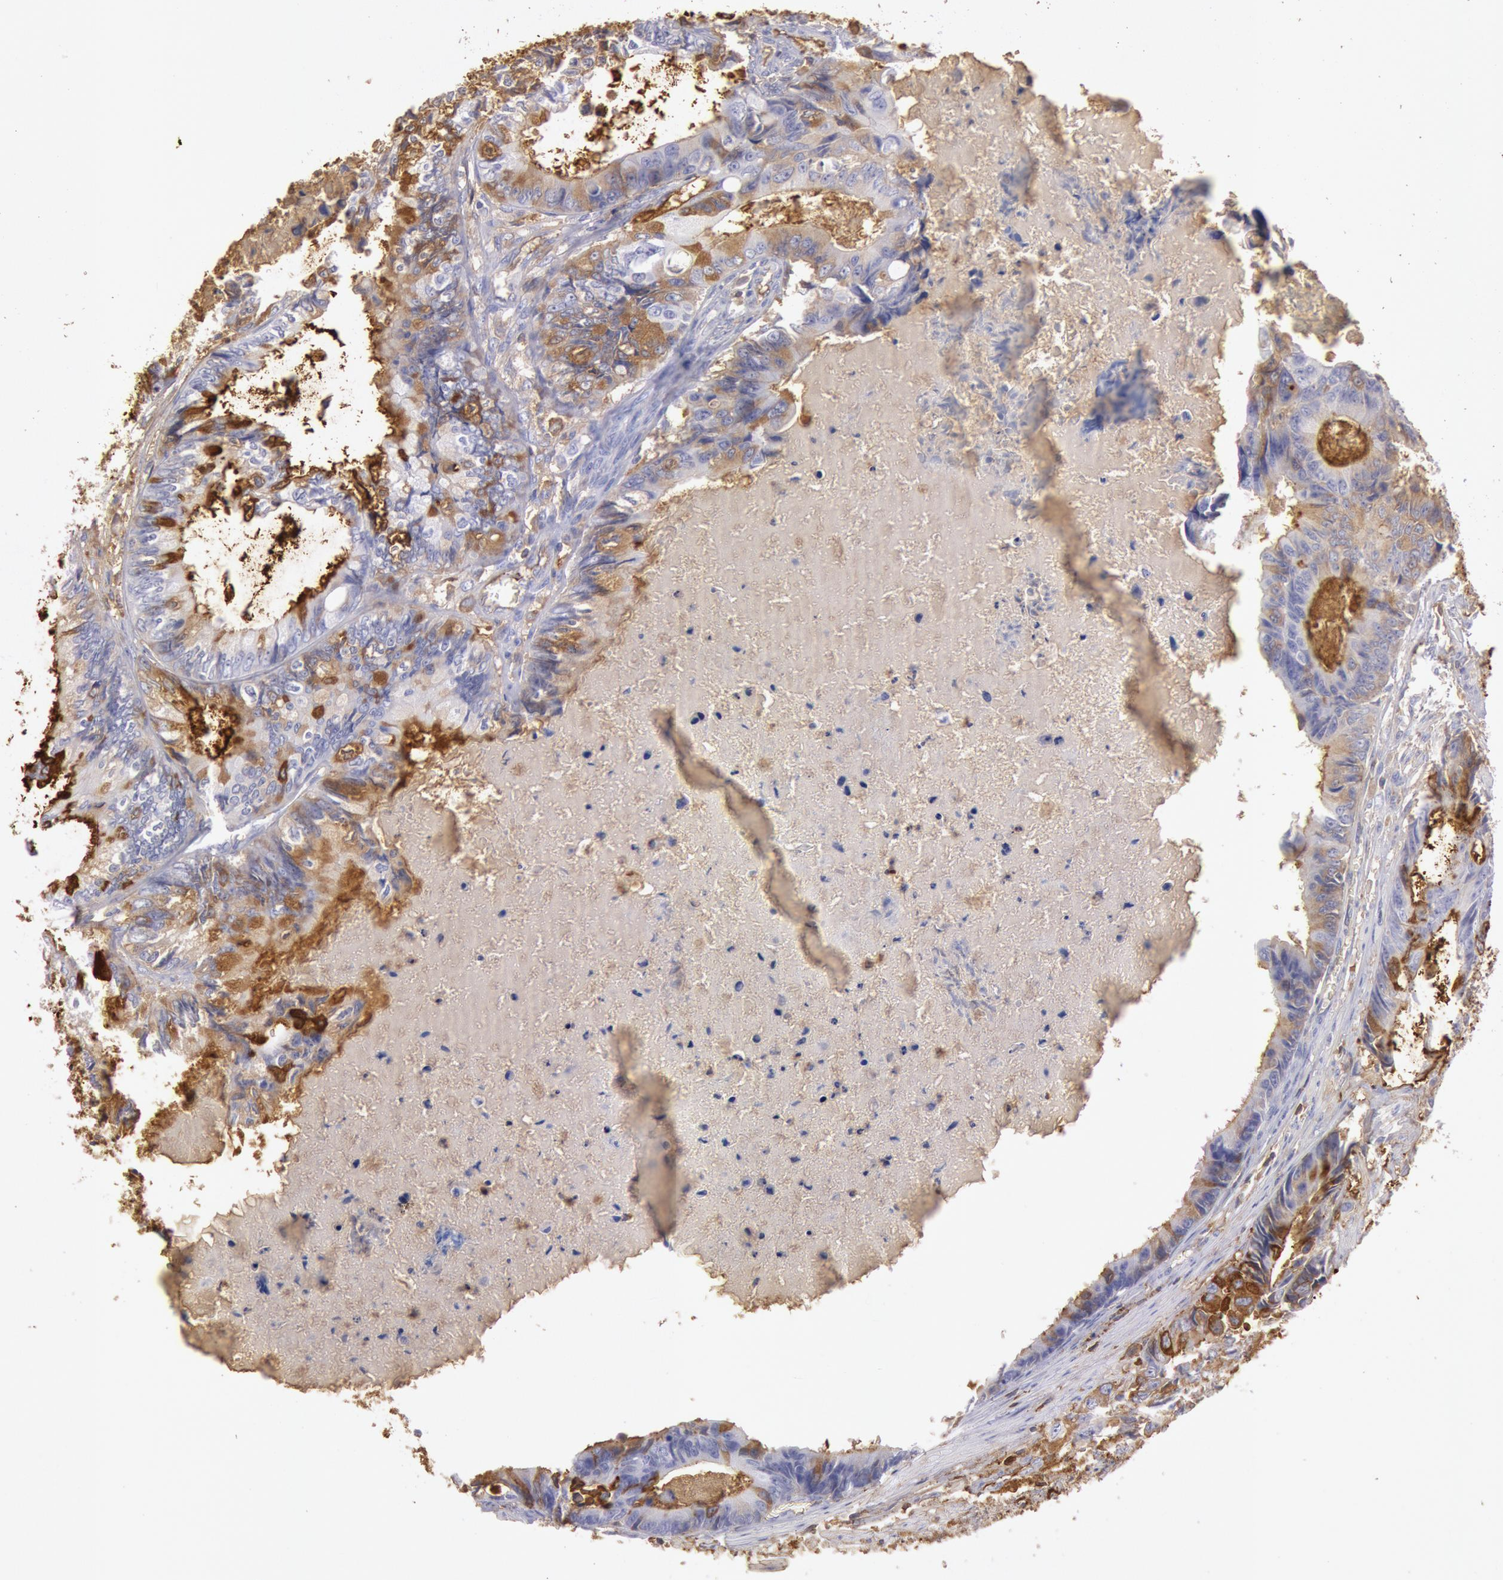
{"staining": {"intensity": "moderate", "quantity": "25%-75%", "location": "cytoplasmic/membranous"}, "tissue": "colorectal cancer", "cell_type": "Tumor cells", "image_type": "cancer", "snomed": [{"axis": "morphology", "description": "Adenocarcinoma, NOS"}, {"axis": "topography", "description": "Rectum"}], "caption": "Tumor cells show medium levels of moderate cytoplasmic/membranous expression in approximately 25%-75% of cells in human colorectal cancer (adenocarcinoma).", "gene": "IGHA1", "patient": {"sex": "female", "age": 98}}